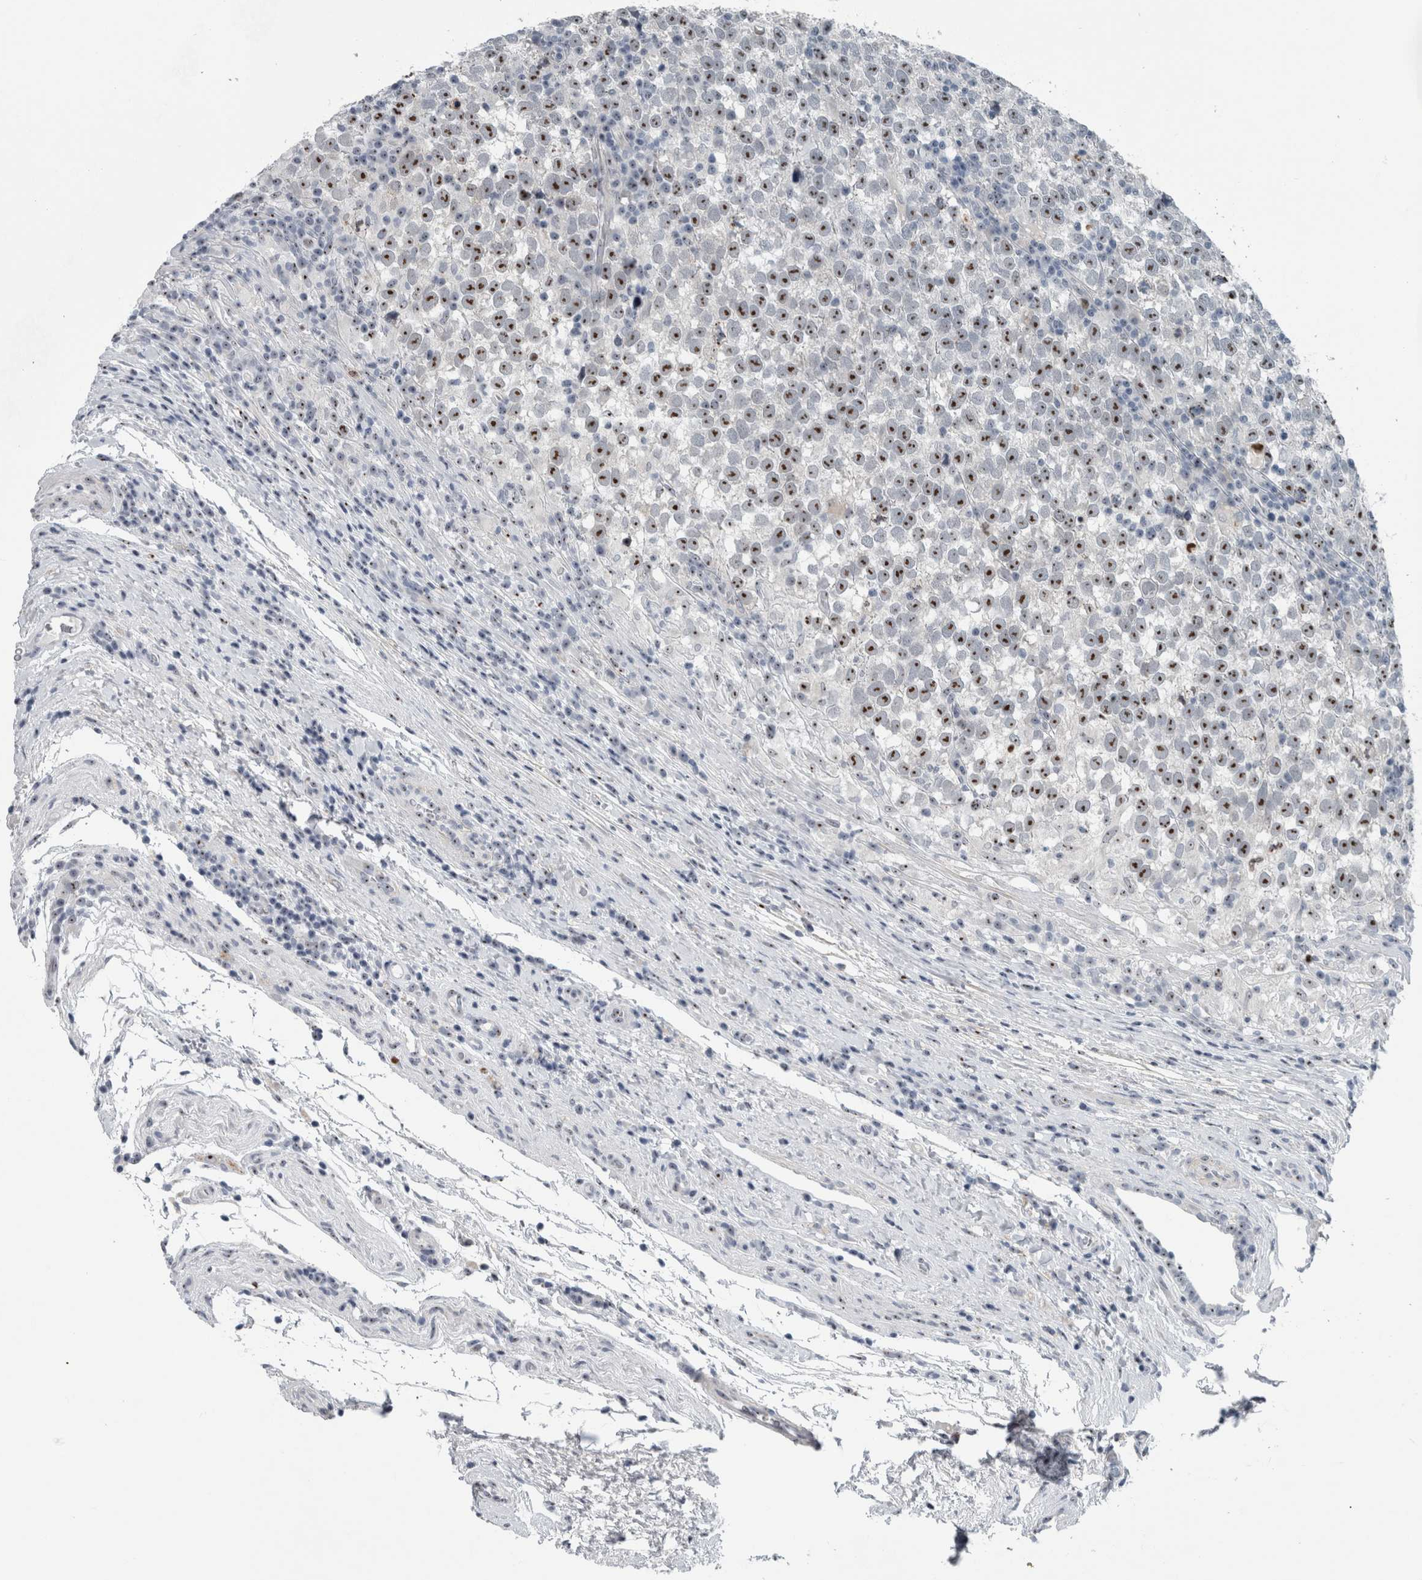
{"staining": {"intensity": "strong", "quantity": ">75%", "location": "nuclear"}, "tissue": "testis cancer", "cell_type": "Tumor cells", "image_type": "cancer", "snomed": [{"axis": "morphology", "description": "Normal tissue, NOS"}, {"axis": "morphology", "description": "Seminoma, NOS"}, {"axis": "topography", "description": "Testis"}], "caption": "Human testis cancer (seminoma) stained with a brown dye shows strong nuclear positive expression in about >75% of tumor cells.", "gene": "UTP6", "patient": {"sex": "male", "age": 43}}